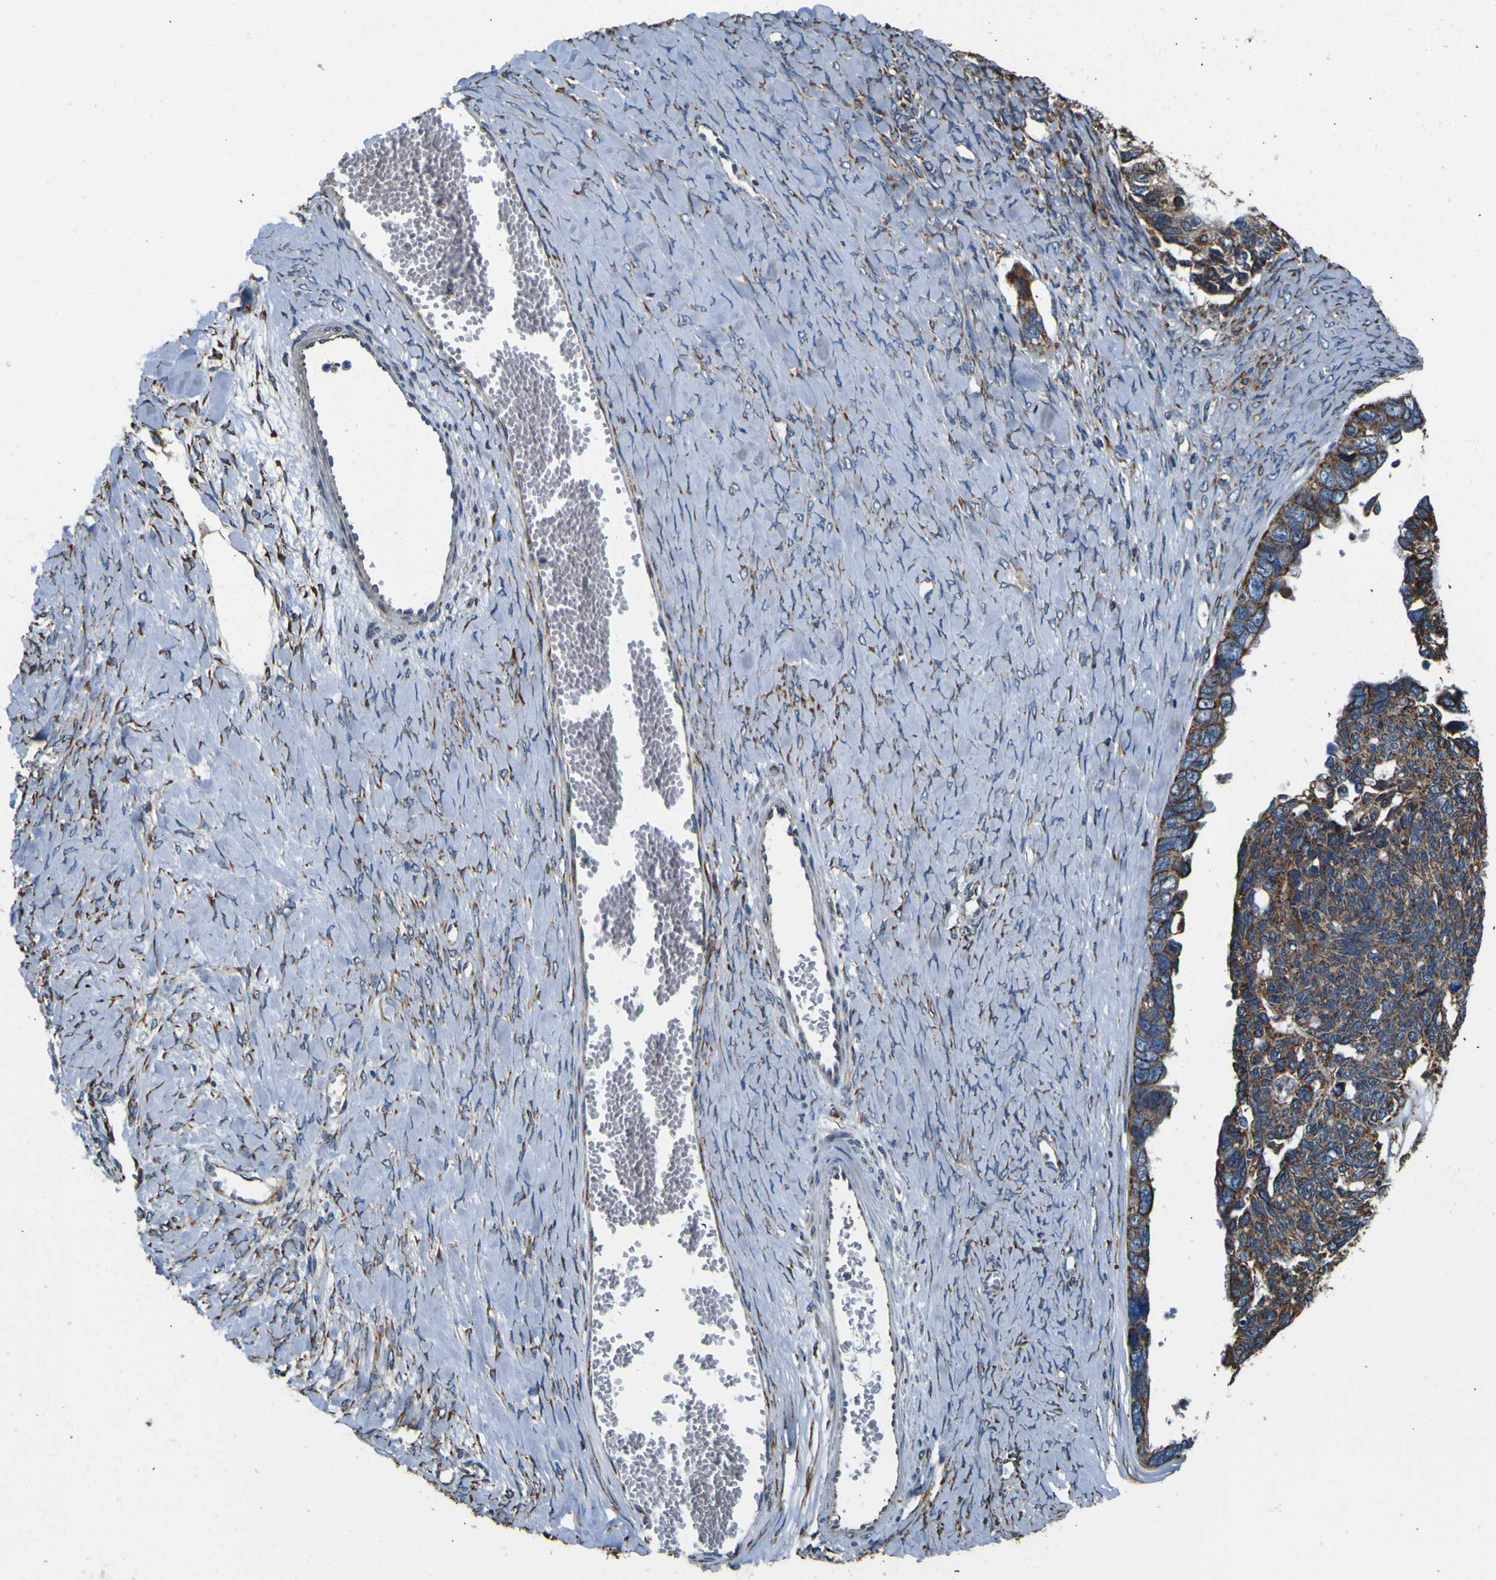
{"staining": {"intensity": "moderate", "quantity": ">75%", "location": "cytoplasmic/membranous"}, "tissue": "ovarian cancer", "cell_type": "Tumor cells", "image_type": "cancer", "snomed": [{"axis": "morphology", "description": "Cystadenocarcinoma, serous, NOS"}, {"axis": "topography", "description": "Ovary"}], "caption": "Ovarian serous cystadenocarcinoma was stained to show a protein in brown. There is medium levels of moderate cytoplasmic/membranous positivity in approximately >75% of tumor cells.", "gene": "INPP5A", "patient": {"sex": "female", "age": 79}}